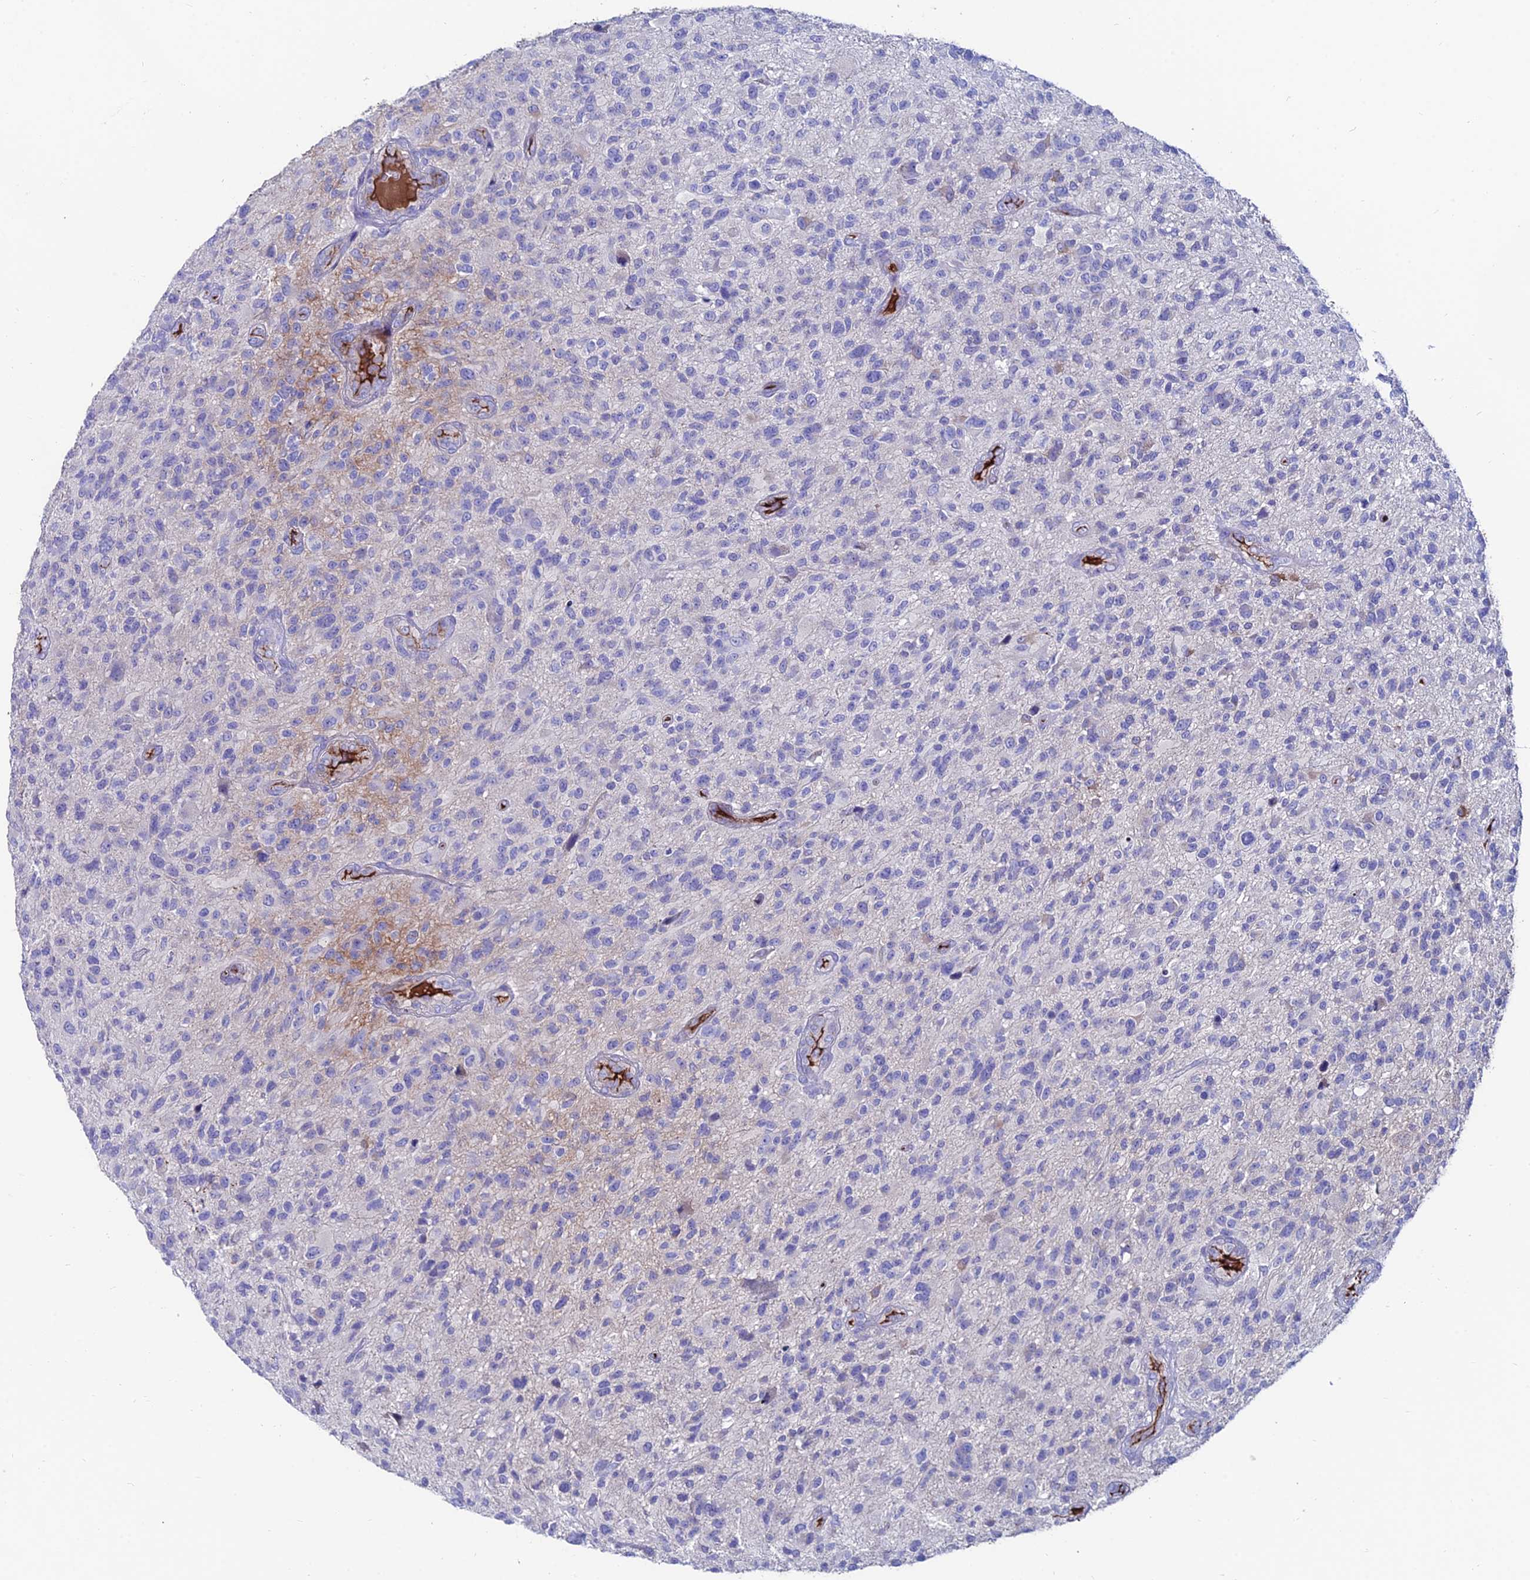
{"staining": {"intensity": "negative", "quantity": "none", "location": "none"}, "tissue": "glioma", "cell_type": "Tumor cells", "image_type": "cancer", "snomed": [{"axis": "morphology", "description": "Glioma, malignant, High grade"}, {"axis": "topography", "description": "Brain"}], "caption": "IHC image of human glioma stained for a protein (brown), which reveals no positivity in tumor cells.", "gene": "SLC25A16", "patient": {"sex": "male", "age": 47}}